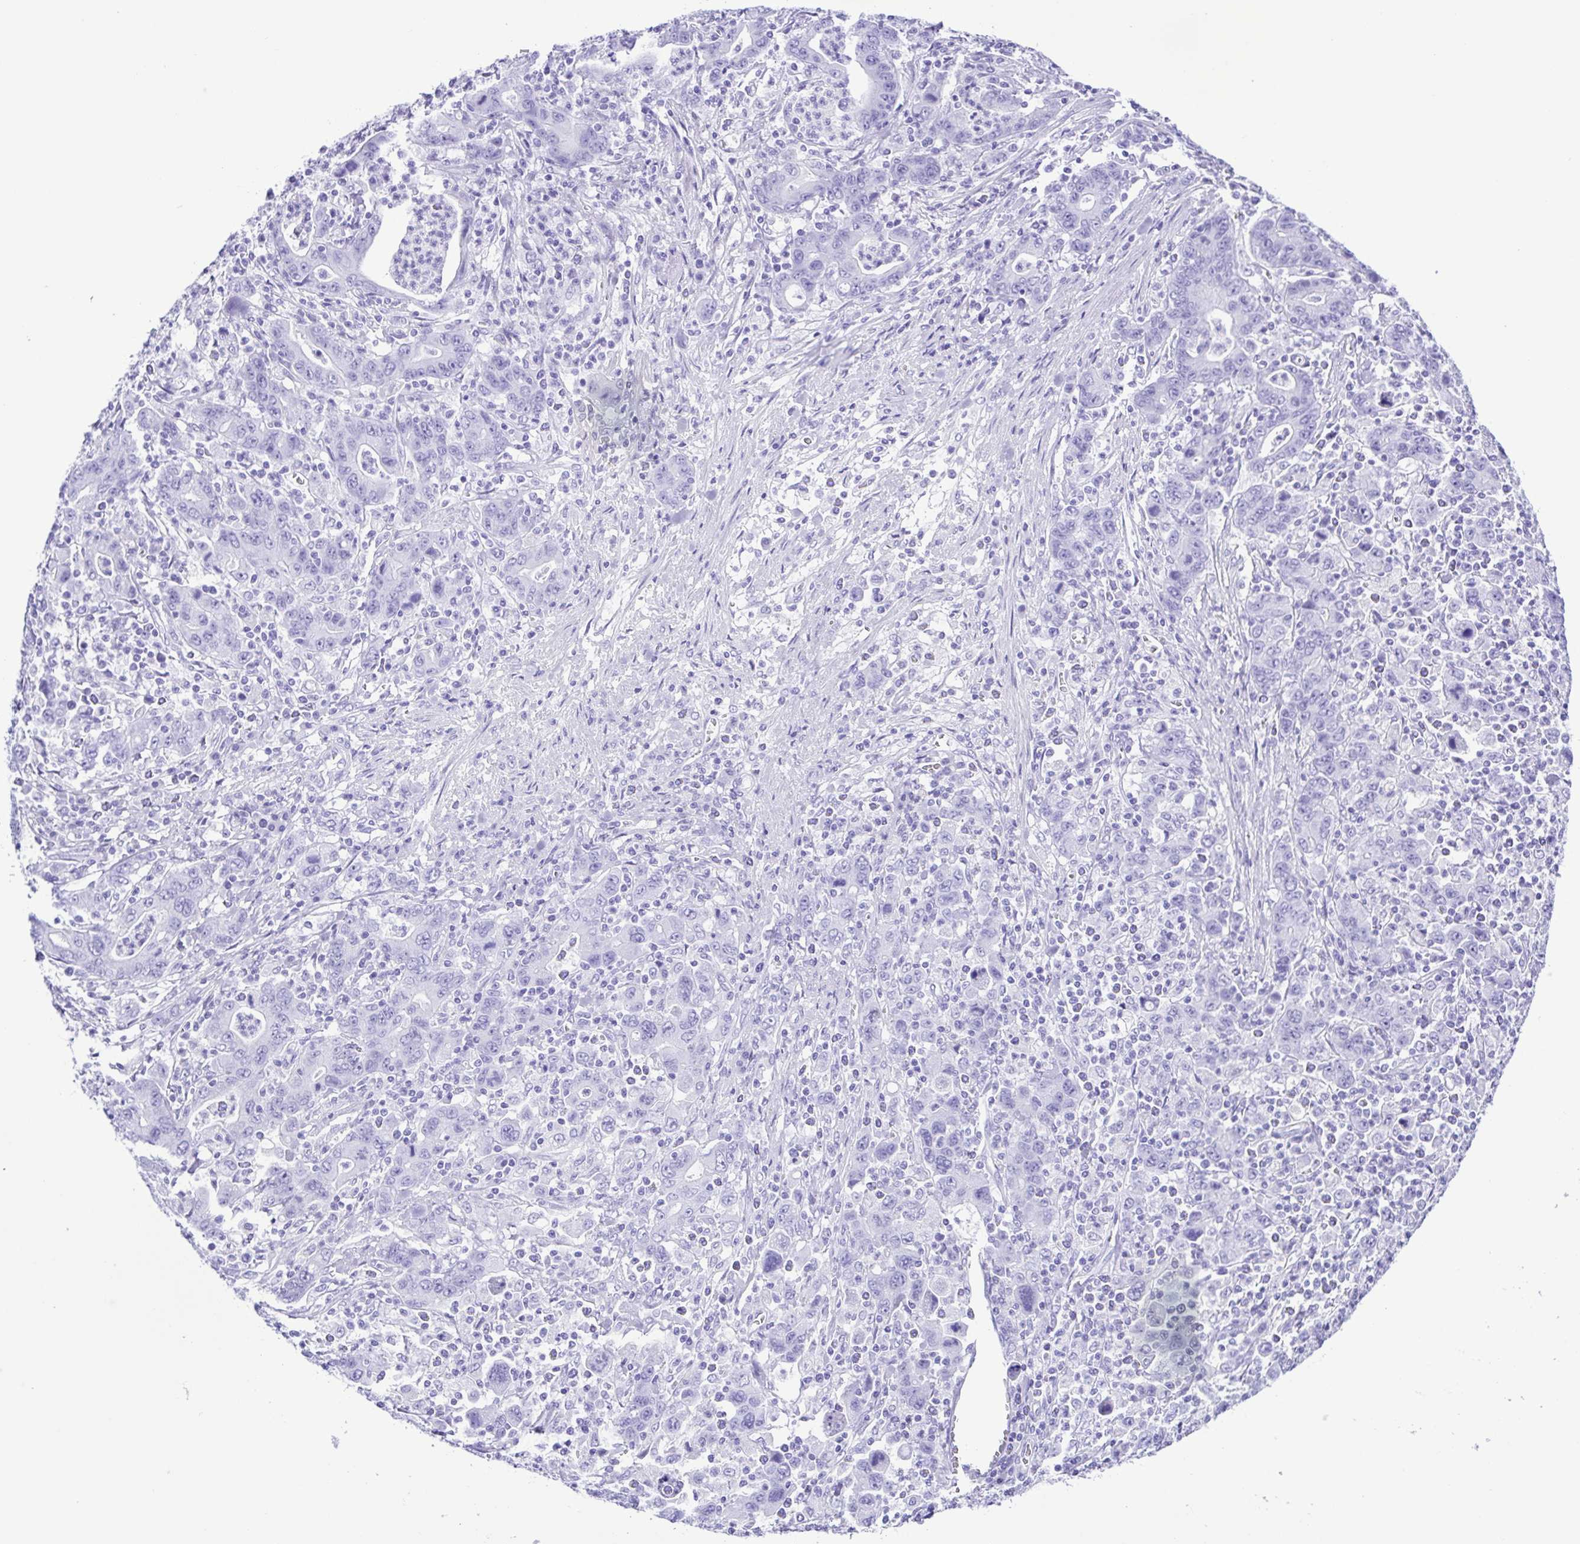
{"staining": {"intensity": "negative", "quantity": "none", "location": "none"}, "tissue": "stomach cancer", "cell_type": "Tumor cells", "image_type": "cancer", "snomed": [{"axis": "morphology", "description": "Adenocarcinoma, NOS"}, {"axis": "topography", "description": "Stomach, upper"}], "caption": "This is an IHC image of human adenocarcinoma (stomach). There is no positivity in tumor cells.", "gene": "ERP27", "patient": {"sex": "male", "age": 69}}